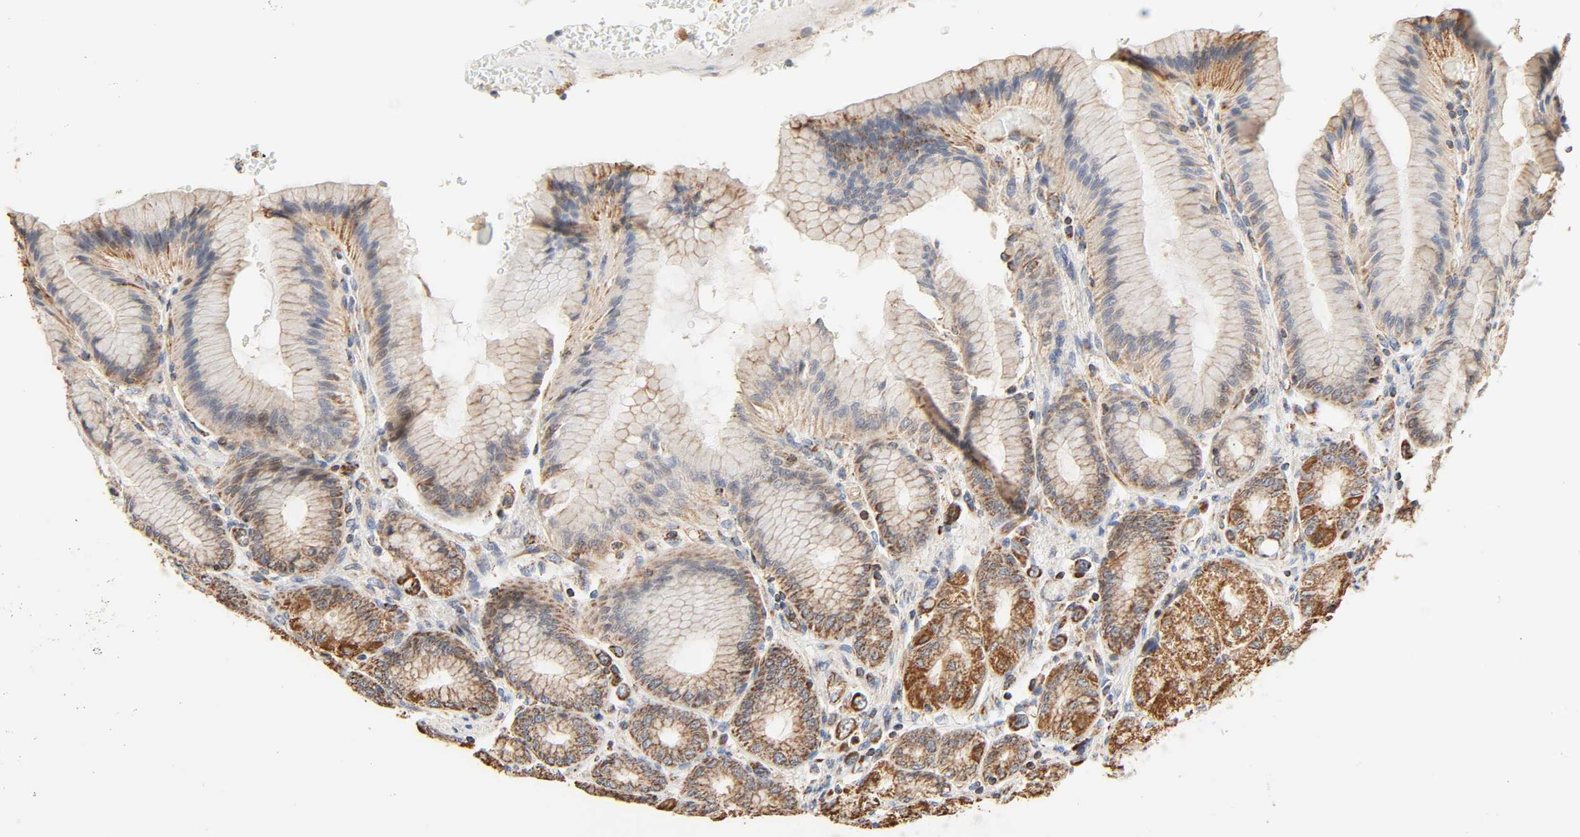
{"staining": {"intensity": "moderate", "quantity": ">75%", "location": "cytoplasmic/membranous"}, "tissue": "stomach", "cell_type": "Glandular cells", "image_type": "normal", "snomed": [{"axis": "morphology", "description": "Normal tissue, NOS"}, {"axis": "morphology", "description": "Adenocarcinoma, NOS"}, {"axis": "topography", "description": "Stomach"}, {"axis": "topography", "description": "Stomach, lower"}], "caption": "Protein expression analysis of normal human stomach reveals moderate cytoplasmic/membranous expression in approximately >75% of glandular cells.", "gene": "ZMAT5", "patient": {"sex": "female", "age": 65}}